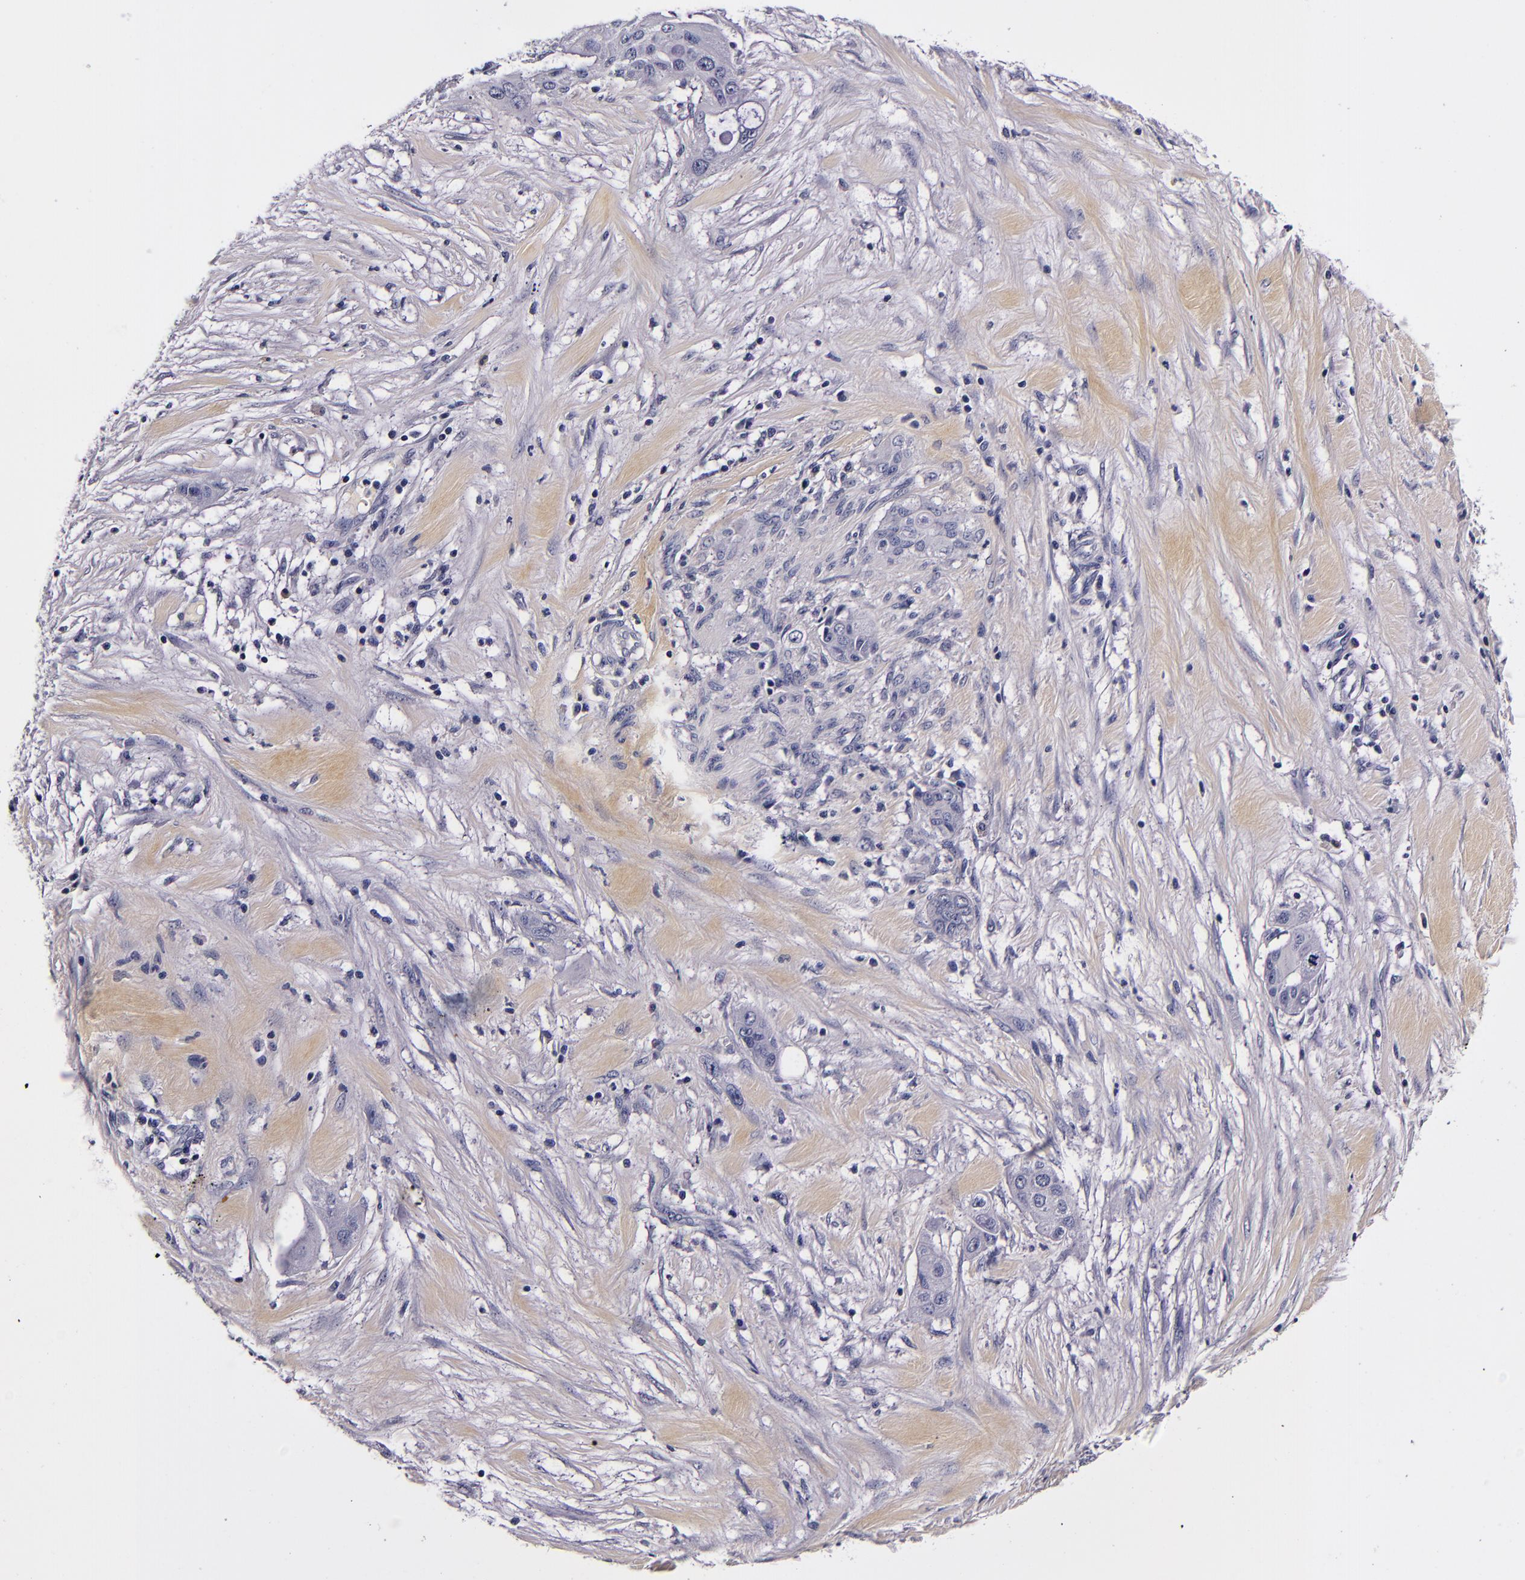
{"staining": {"intensity": "negative", "quantity": "none", "location": "none"}, "tissue": "pancreatic cancer", "cell_type": "Tumor cells", "image_type": "cancer", "snomed": [{"axis": "morphology", "description": "Adenocarcinoma, NOS"}, {"axis": "topography", "description": "Pancreas"}], "caption": "The photomicrograph displays no significant staining in tumor cells of pancreatic cancer. (DAB (3,3'-diaminobenzidine) immunohistochemistry with hematoxylin counter stain).", "gene": "FBN1", "patient": {"sex": "female", "age": 60}}